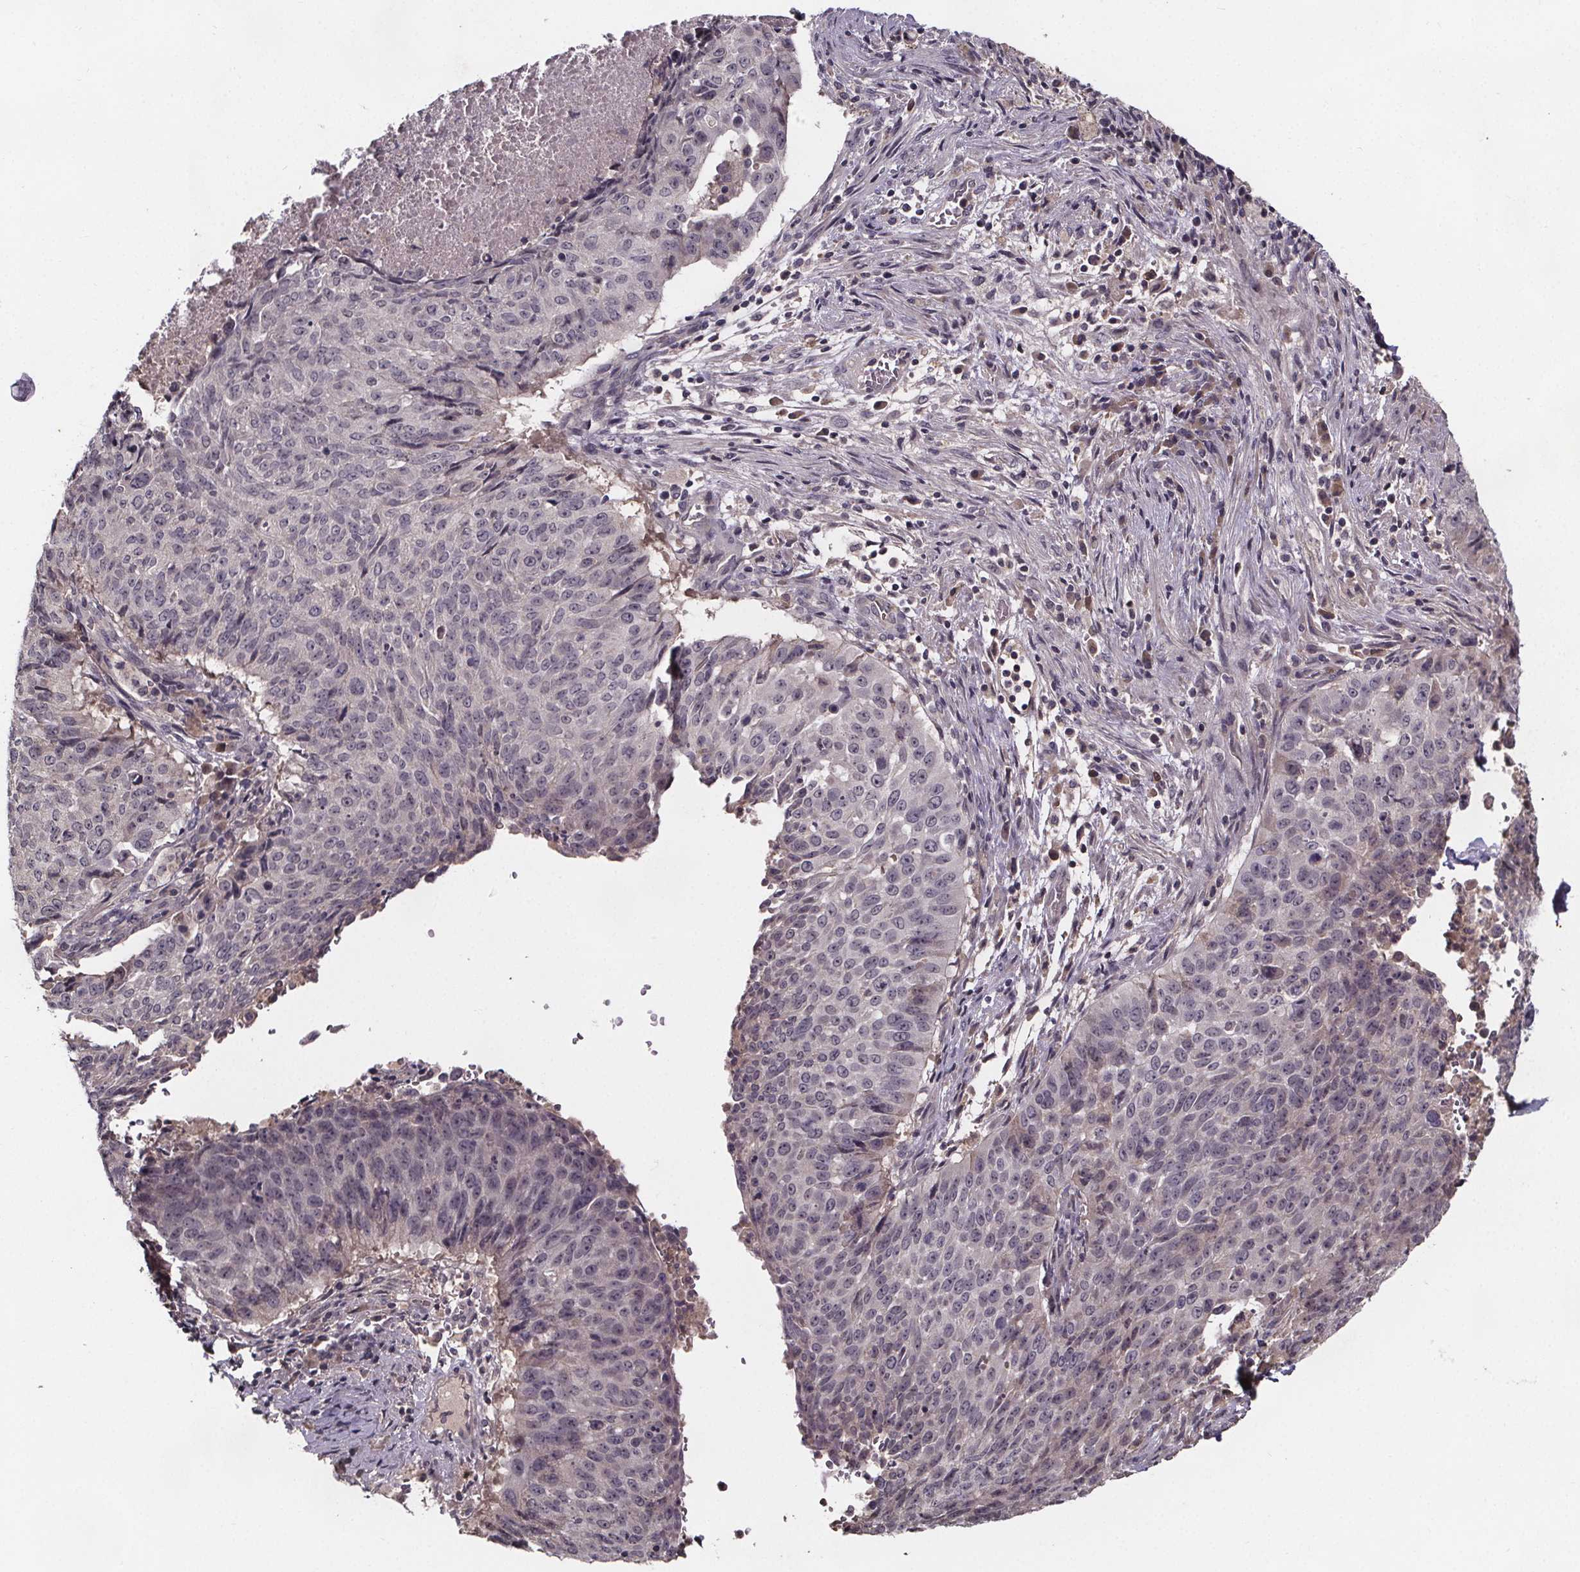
{"staining": {"intensity": "negative", "quantity": "none", "location": "none"}, "tissue": "lung cancer", "cell_type": "Tumor cells", "image_type": "cancer", "snomed": [{"axis": "morphology", "description": "Normal tissue, NOS"}, {"axis": "morphology", "description": "Squamous cell carcinoma, NOS"}, {"axis": "topography", "description": "Bronchus"}, {"axis": "topography", "description": "Lung"}], "caption": "A histopathology image of human lung cancer (squamous cell carcinoma) is negative for staining in tumor cells.", "gene": "SMIM1", "patient": {"sex": "male", "age": 64}}